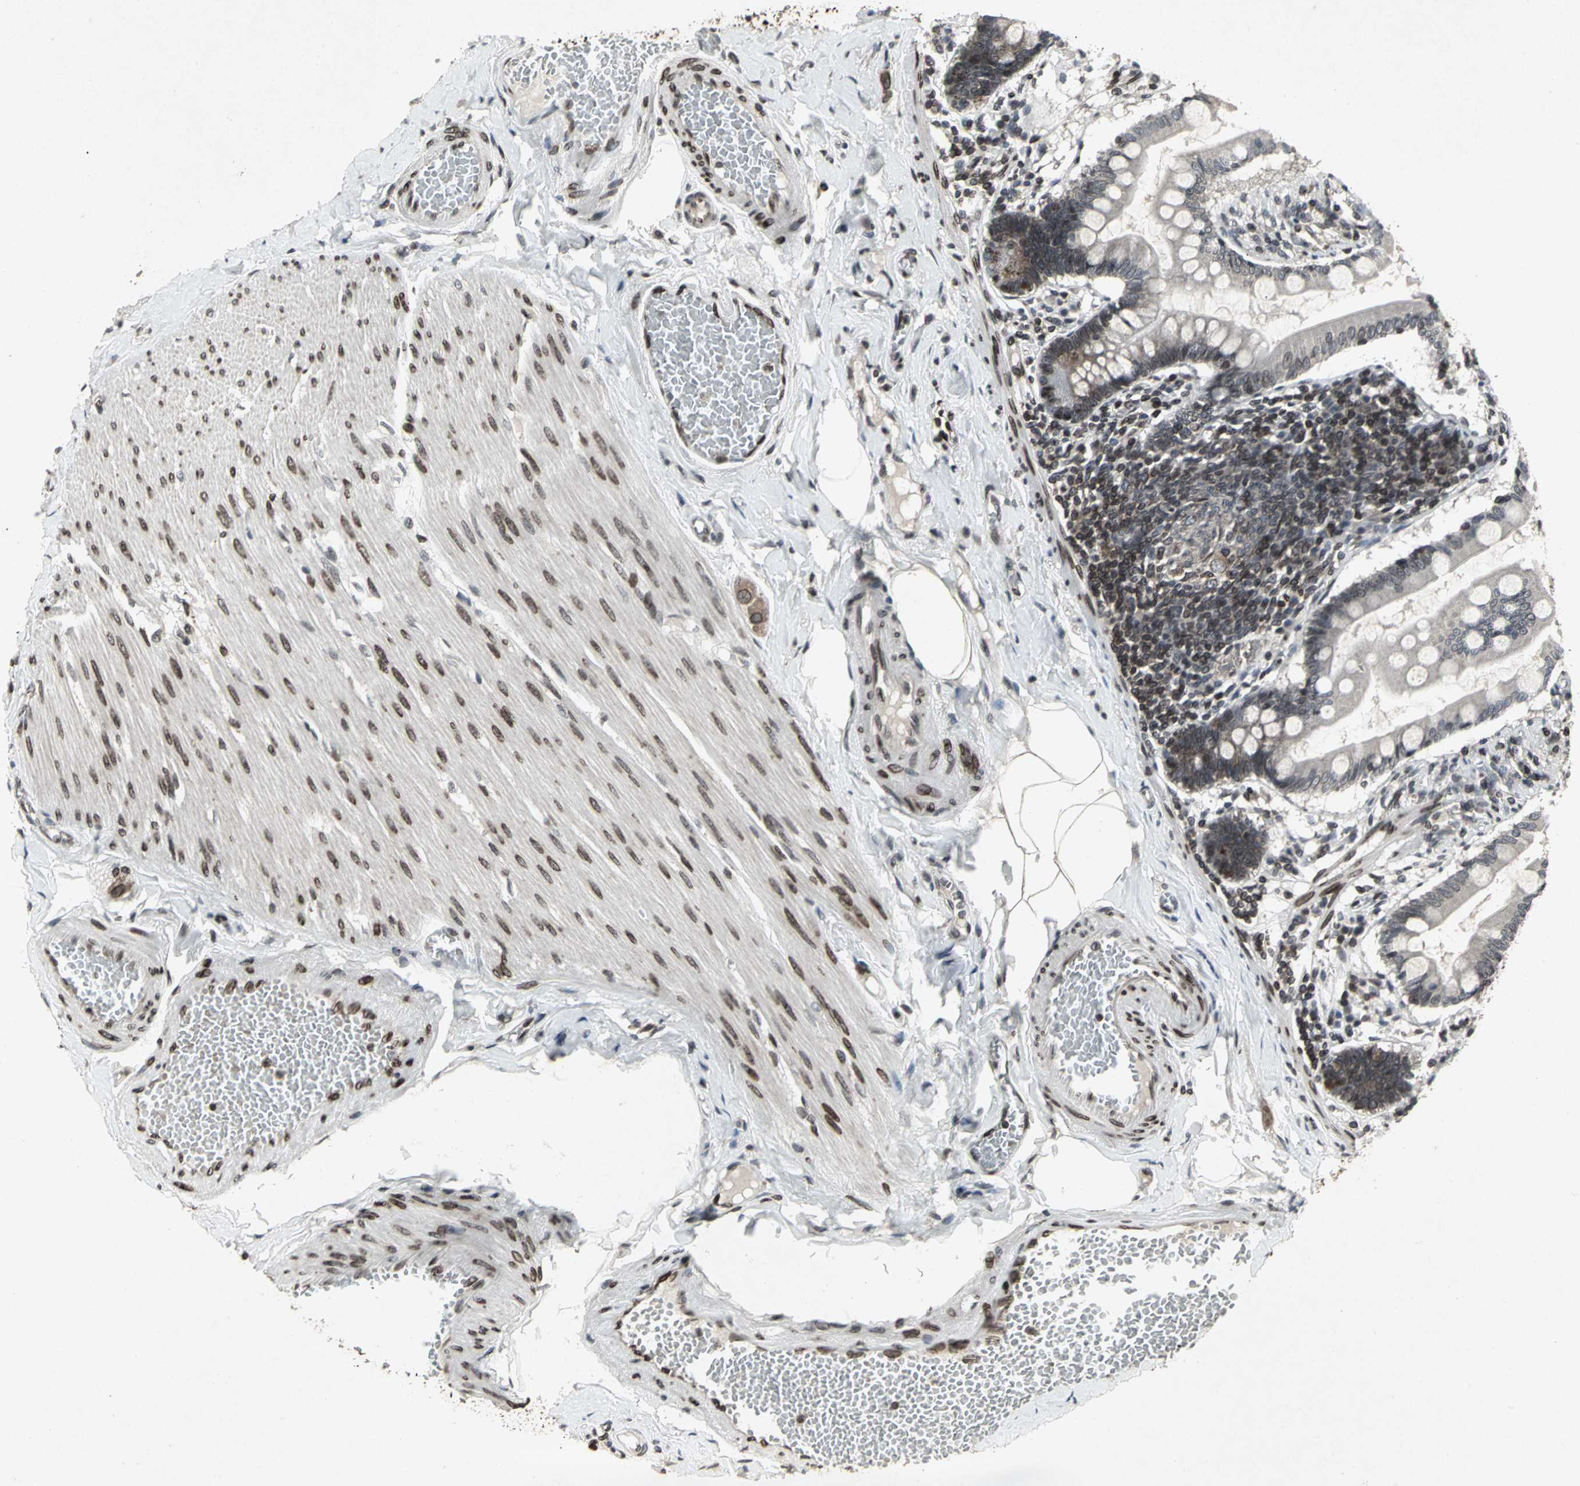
{"staining": {"intensity": "moderate", "quantity": "25%-75%", "location": "cytoplasmic/membranous,nuclear"}, "tissue": "small intestine", "cell_type": "Glandular cells", "image_type": "normal", "snomed": [{"axis": "morphology", "description": "Normal tissue, NOS"}, {"axis": "topography", "description": "Small intestine"}], "caption": "Small intestine stained with a brown dye exhibits moderate cytoplasmic/membranous,nuclear positive expression in approximately 25%-75% of glandular cells.", "gene": "SH2B3", "patient": {"sex": "male", "age": 41}}